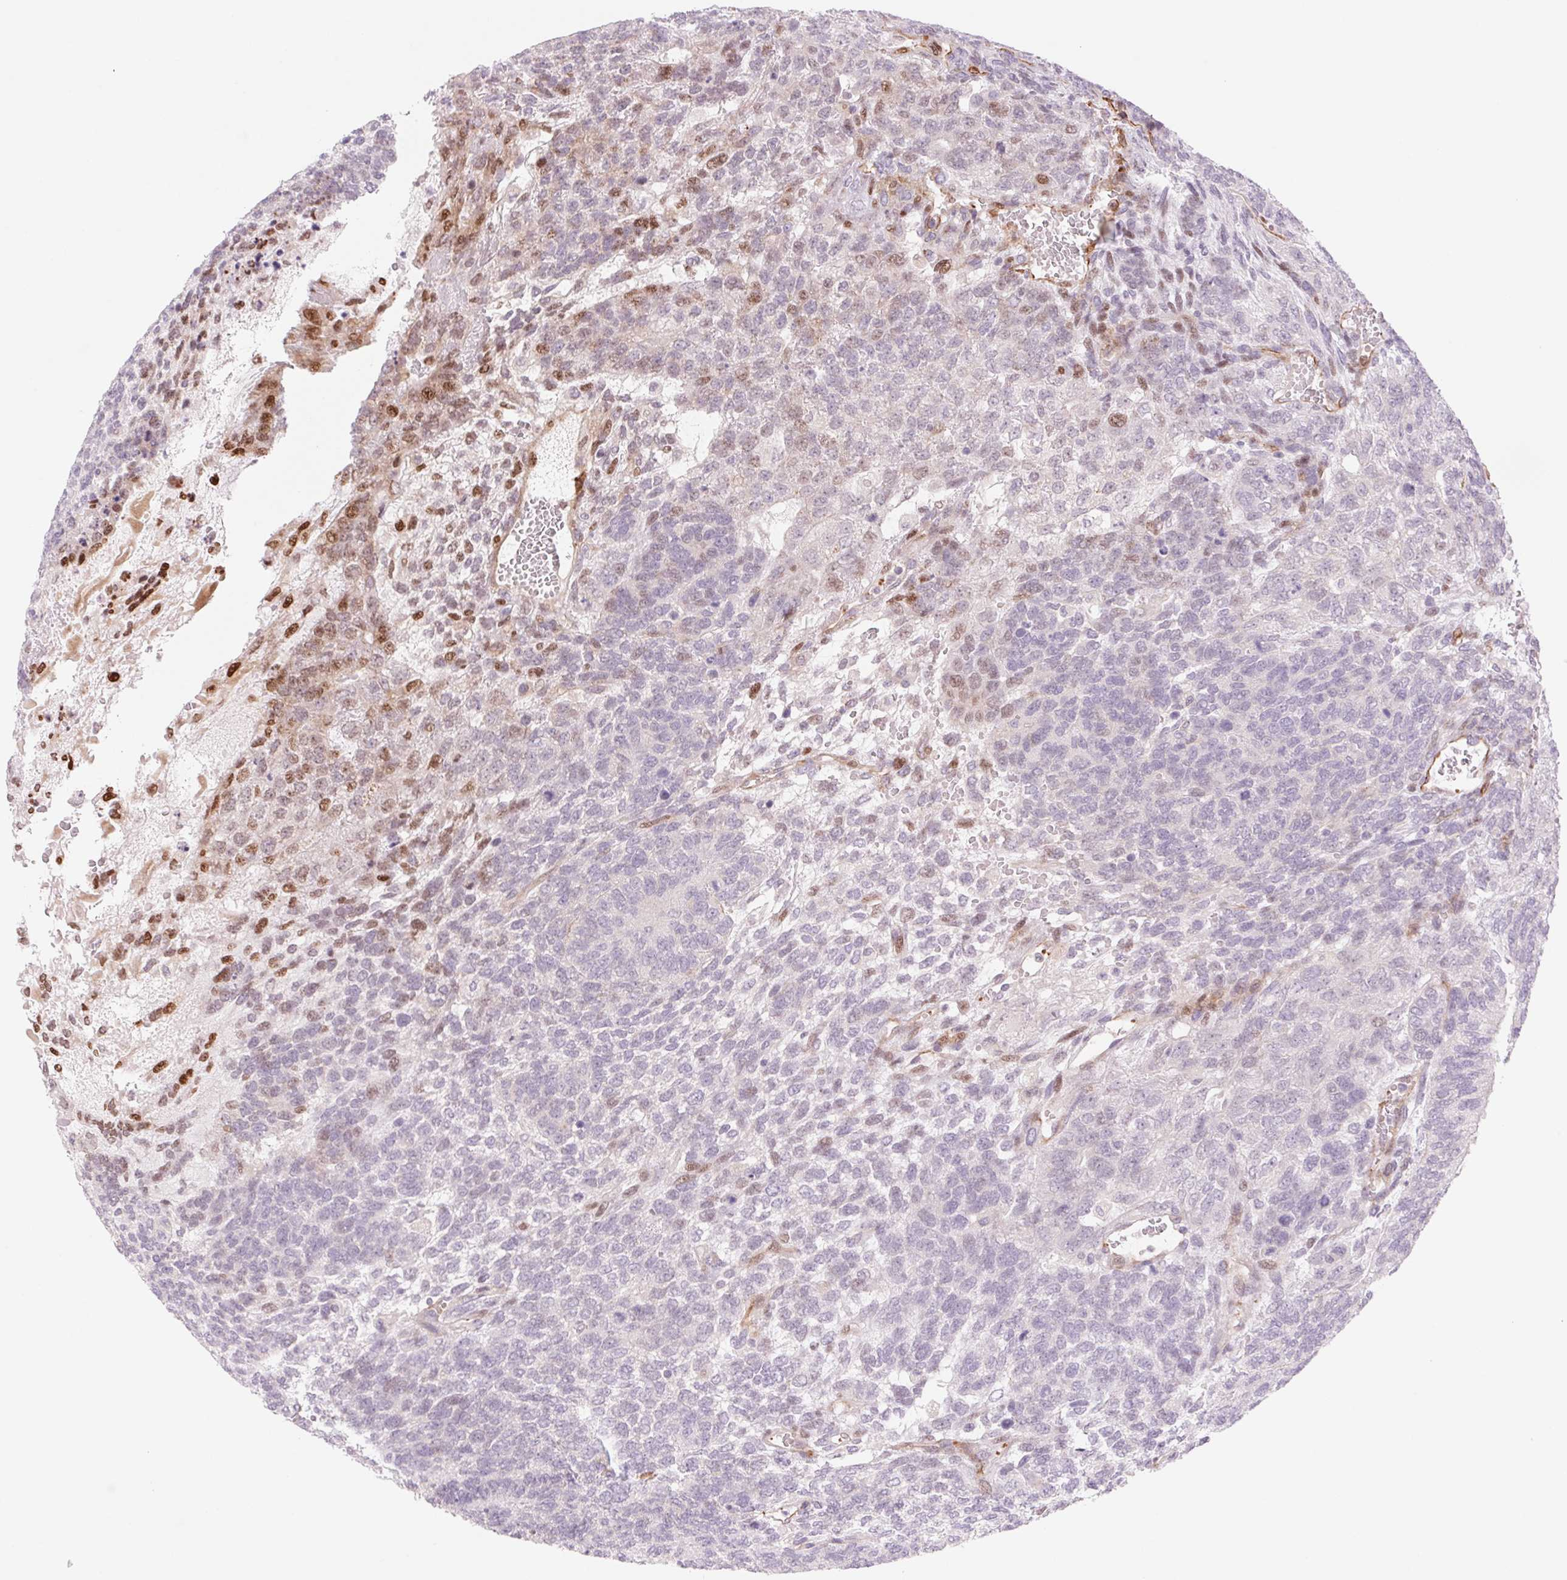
{"staining": {"intensity": "moderate", "quantity": "<25%", "location": "nuclear"}, "tissue": "testis cancer", "cell_type": "Tumor cells", "image_type": "cancer", "snomed": [{"axis": "morphology", "description": "Normal tissue, NOS"}, {"axis": "morphology", "description": "Carcinoma, Embryonal, NOS"}, {"axis": "topography", "description": "Testis"}, {"axis": "topography", "description": "Epididymis"}], "caption": "This is a histology image of immunohistochemistry staining of testis cancer (embryonal carcinoma), which shows moderate positivity in the nuclear of tumor cells.", "gene": "MS4A13", "patient": {"sex": "male", "age": 23}}